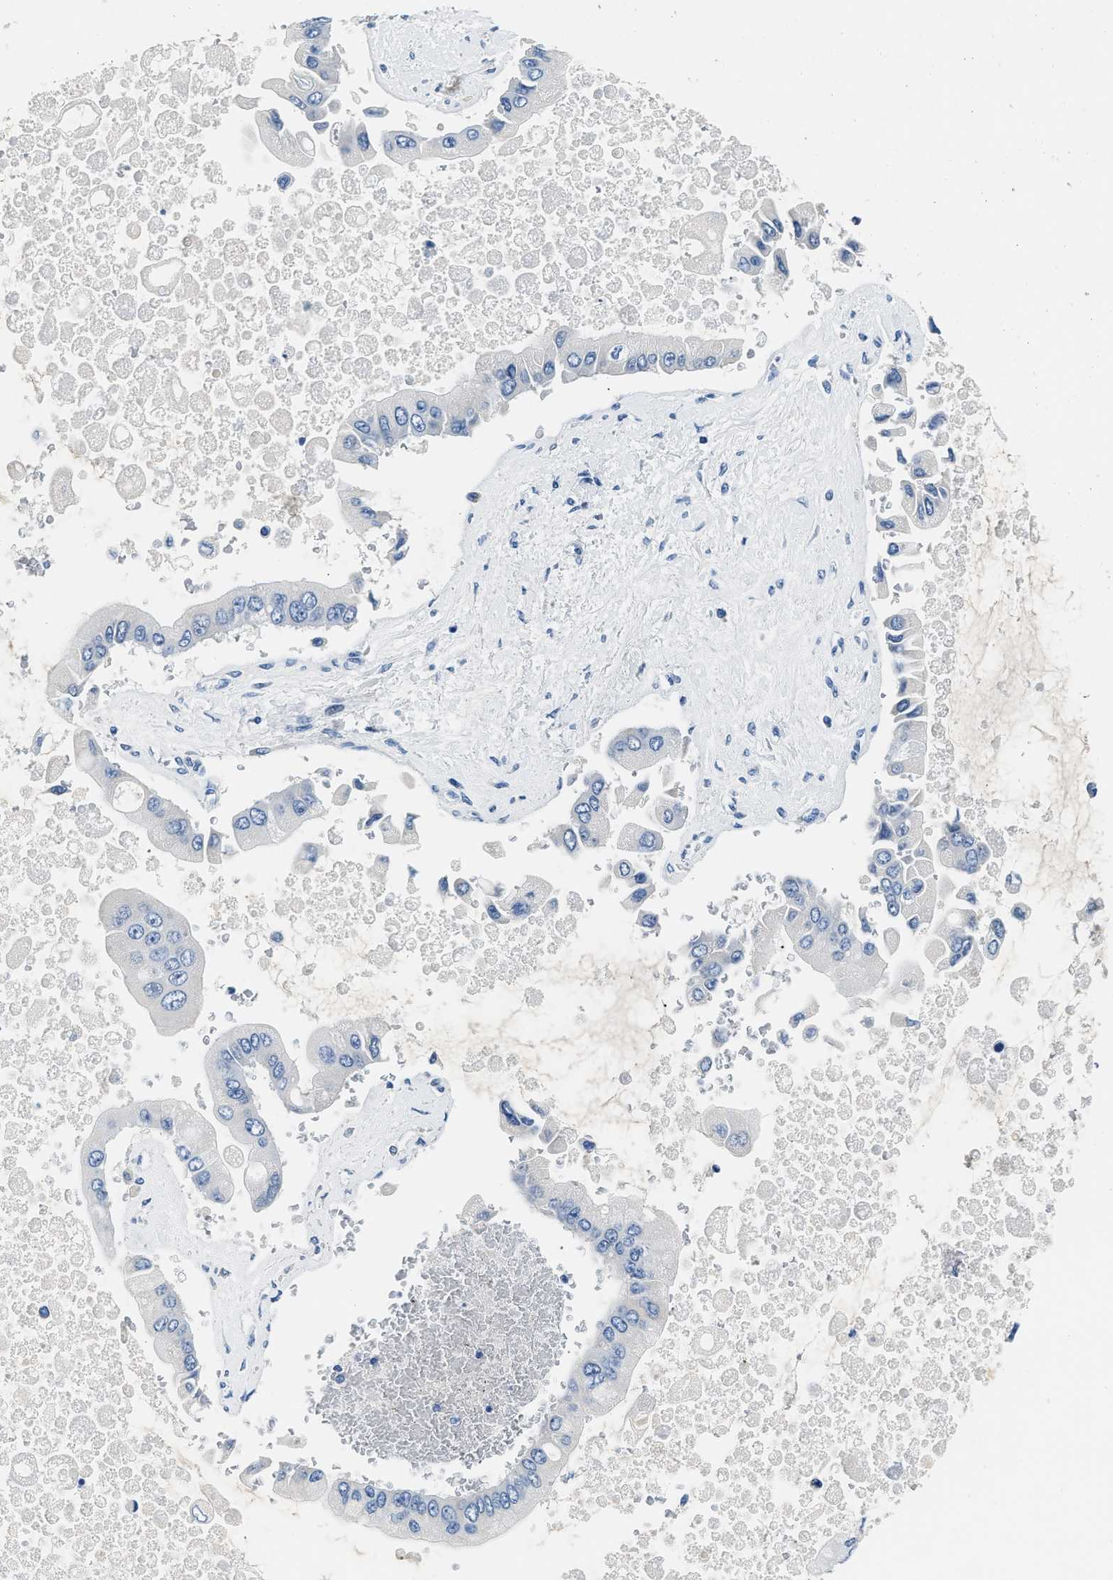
{"staining": {"intensity": "negative", "quantity": "none", "location": "none"}, "tissue": "liver cancer", "cell_type": "Tumor cells", "image_type": "cancer", "snomed": [{"axis": "morphology", "description": "Cholangiocarcinoma"}, {"axis": "topography", "description": "Liver"}], "caption": "Human cholangiocarcinoma (liver) stained for a protein using immunohistochemistry (IHC) shows no expression in tumor cells.", "gene": "PCK2", "patient": {"sex": "male", "age": 50}}